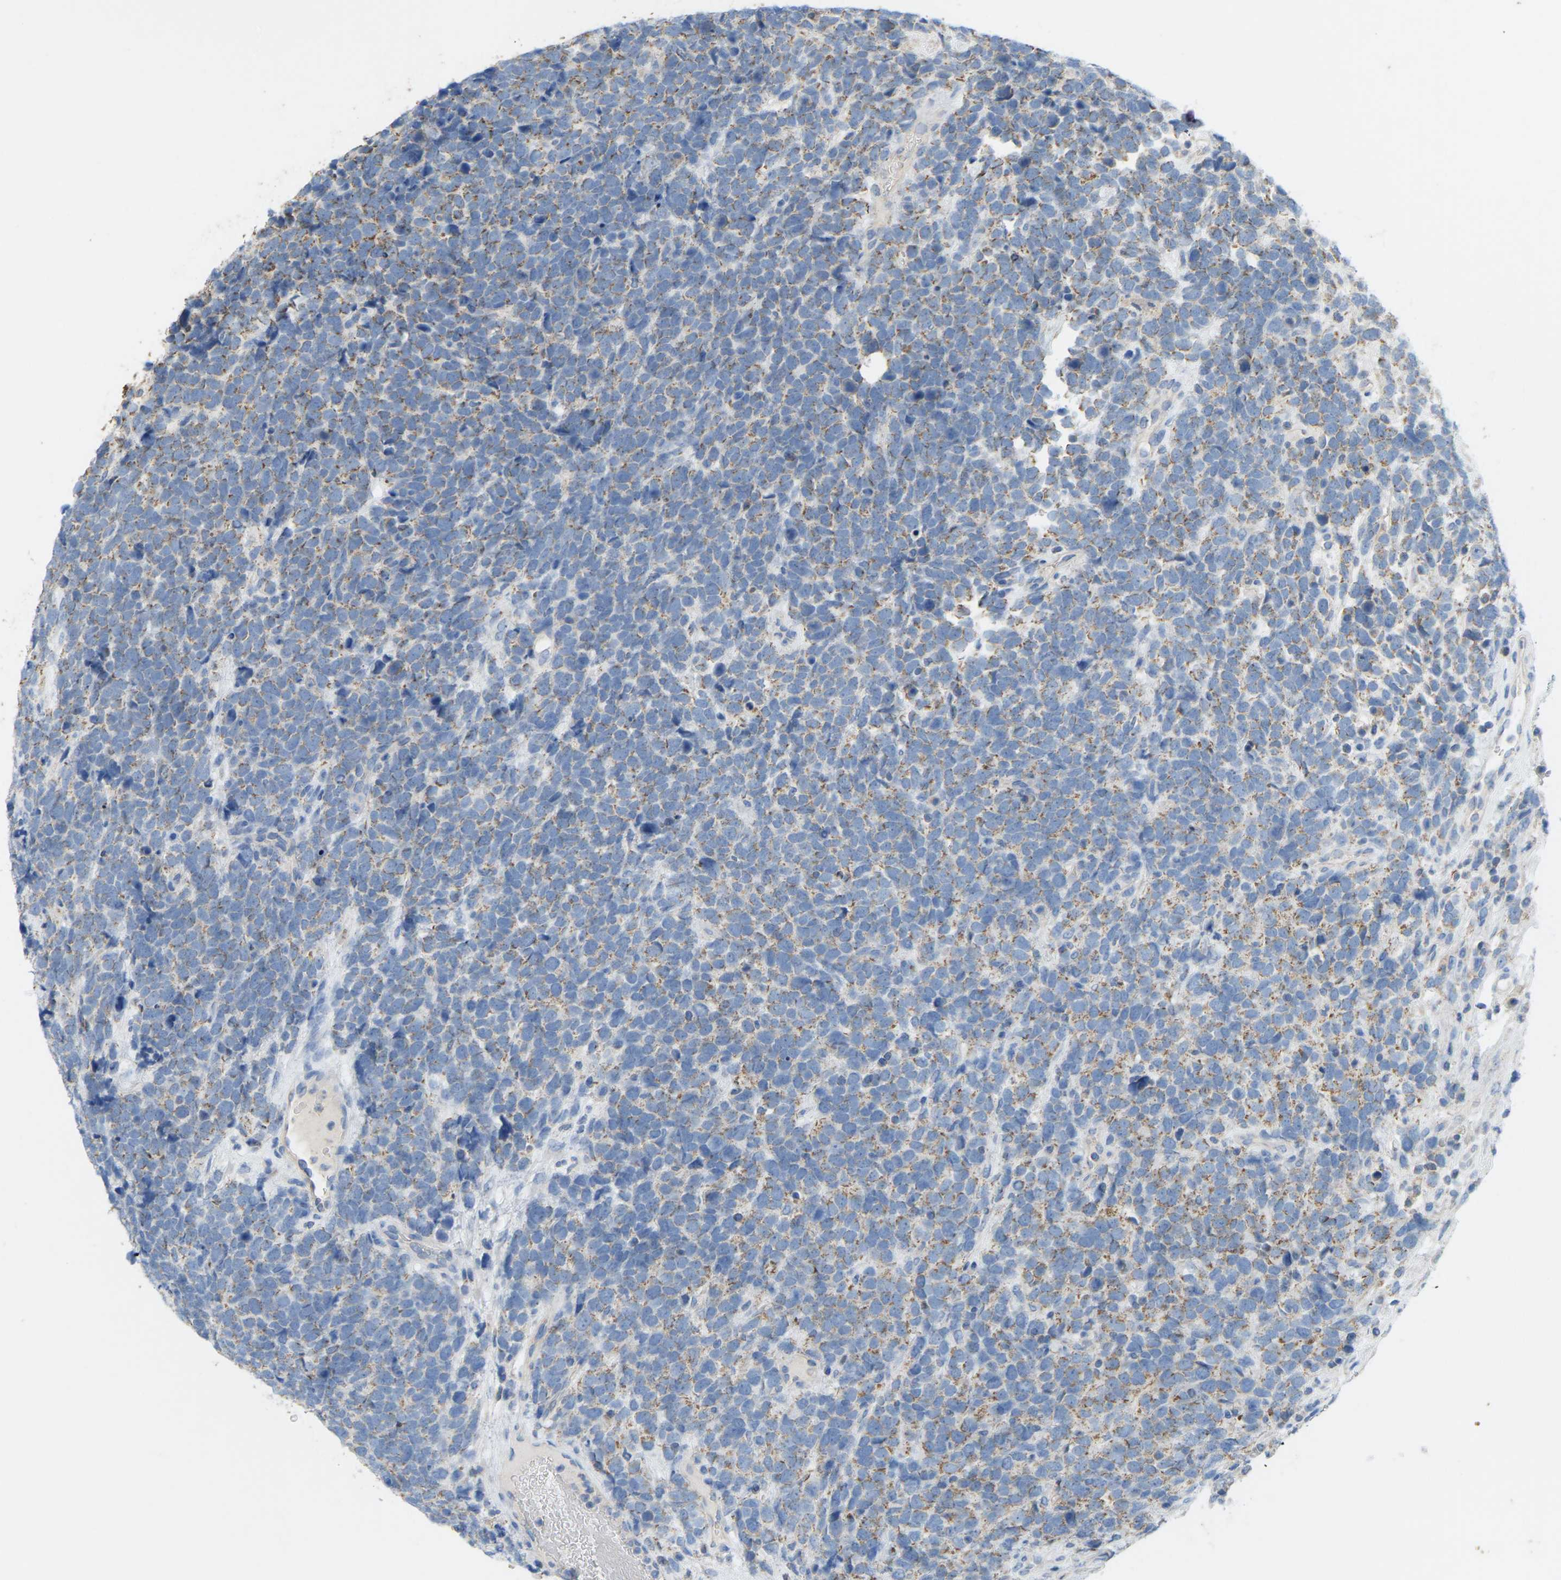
{"staining": {"intensity": "weak", "quantity": ">75%", "location": "cytoplasmic/membranous"}, "tissue": "urothelial cancer", "cell_type": "Tumor cells", "image_type": "cancer", "snomed": [{"axis": "morphology", "description": "Urothelial carcinoma, High grade"}, {"axis": "topography", "description": "Urinary bladder"}], "caption": "High-grade urothelial carcinoma stained with immunohistochemistry (IHC) exhibits weak cytoplasmic/membranous positivity in approximately >75% of tumor cells. The protein is shown in brown color, while the nuclei are stained blue.", "gene": "SERPINB5", "patient": {"sex": "female", "age": 82}}